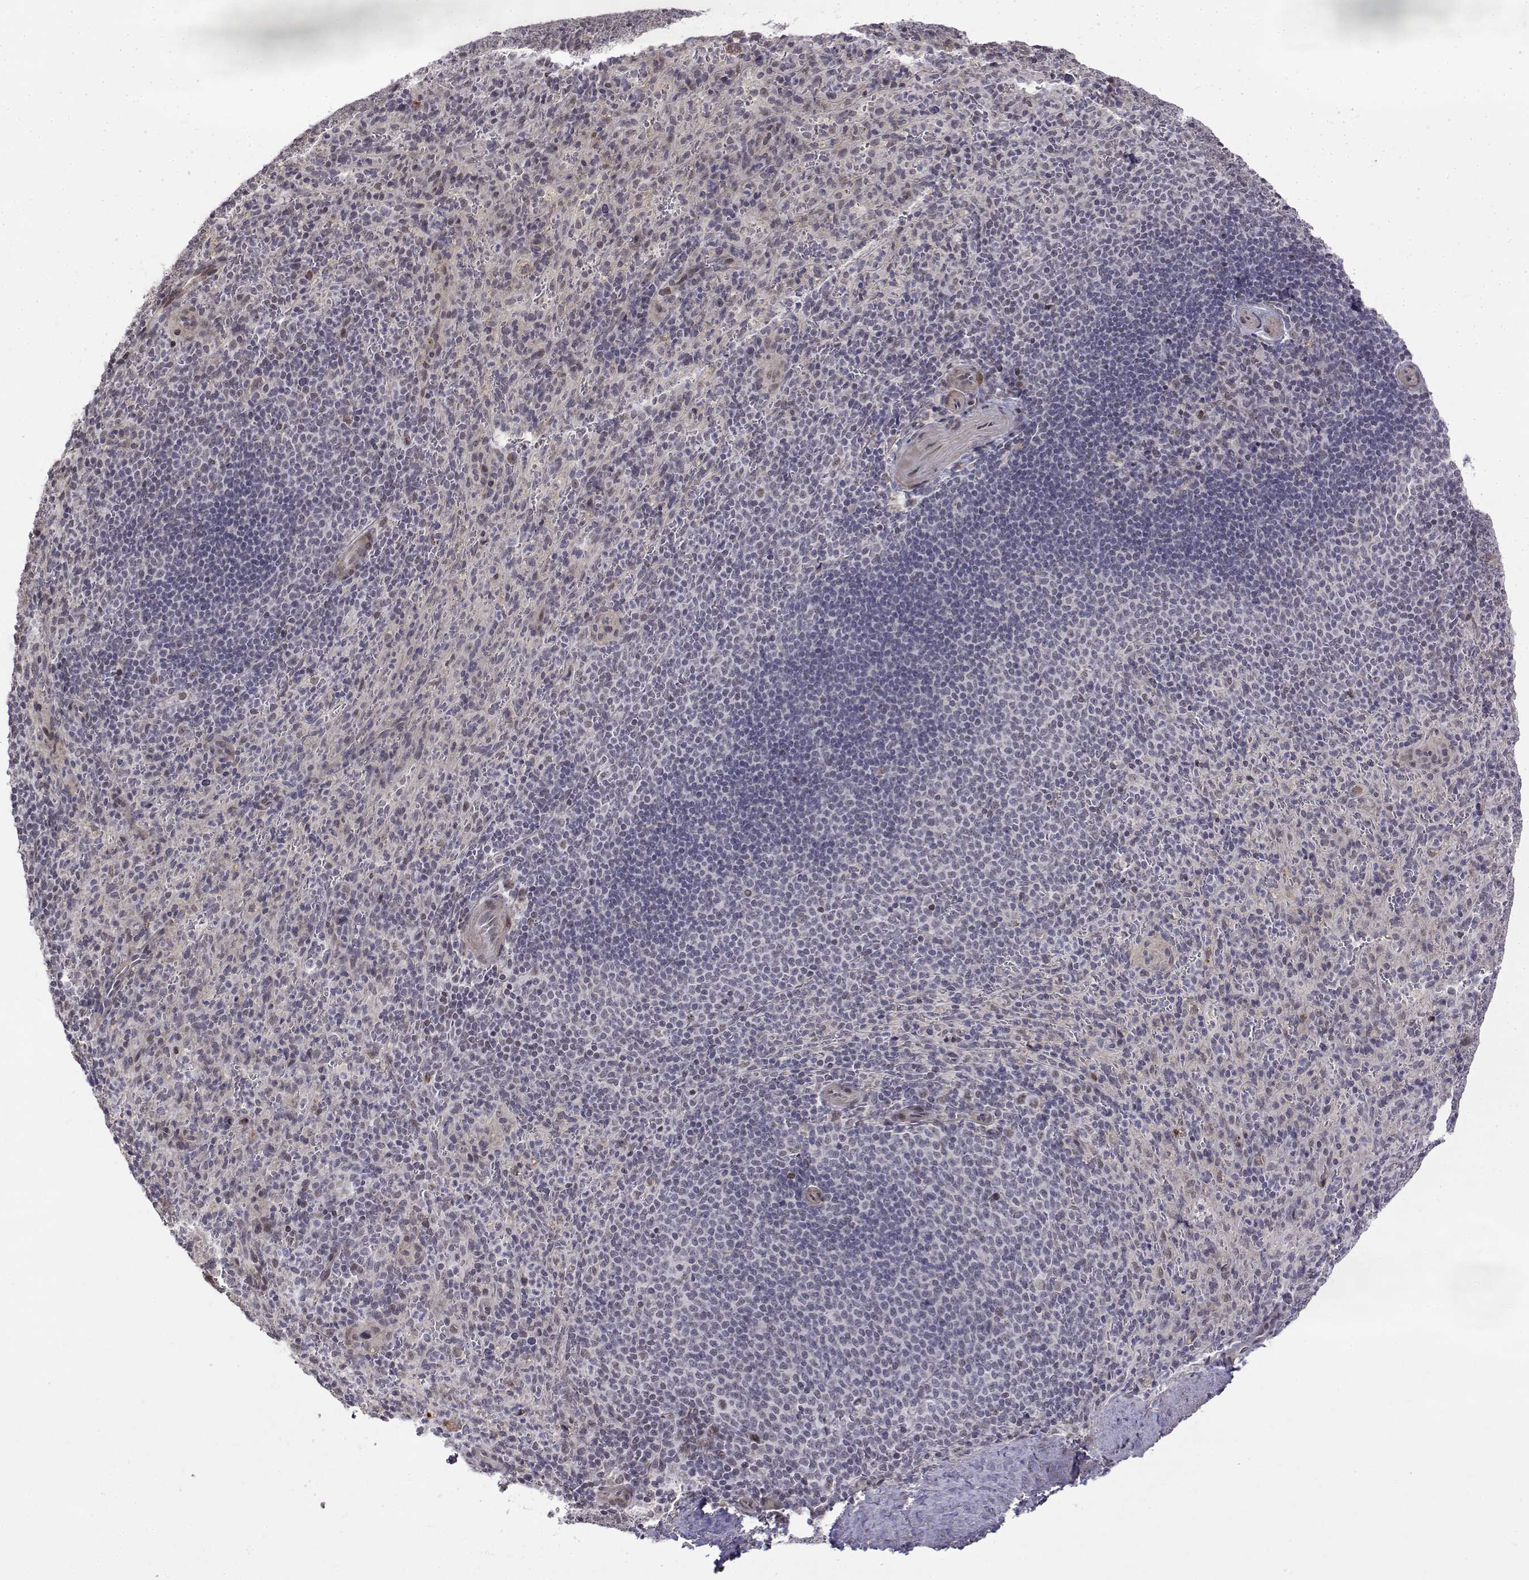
{"staining": {"intensity": "negative", "quantity": "none", "location": "none"}, "tissue": "spleen", "cell_type": "Cells in red pulp", "image_type": "normal", "snomed": [{"axis": "morphology", "description": "Normal tissue, NOS"}, {"axis": "topography", "description": "Spleen"}], "caption": "DAB immunohistochemical staining of unremarkable spleen exhibits no significant staining in cells in red pulp.", "gene": "ITGA7", "patient": {"sex": "male", "age": 57}}